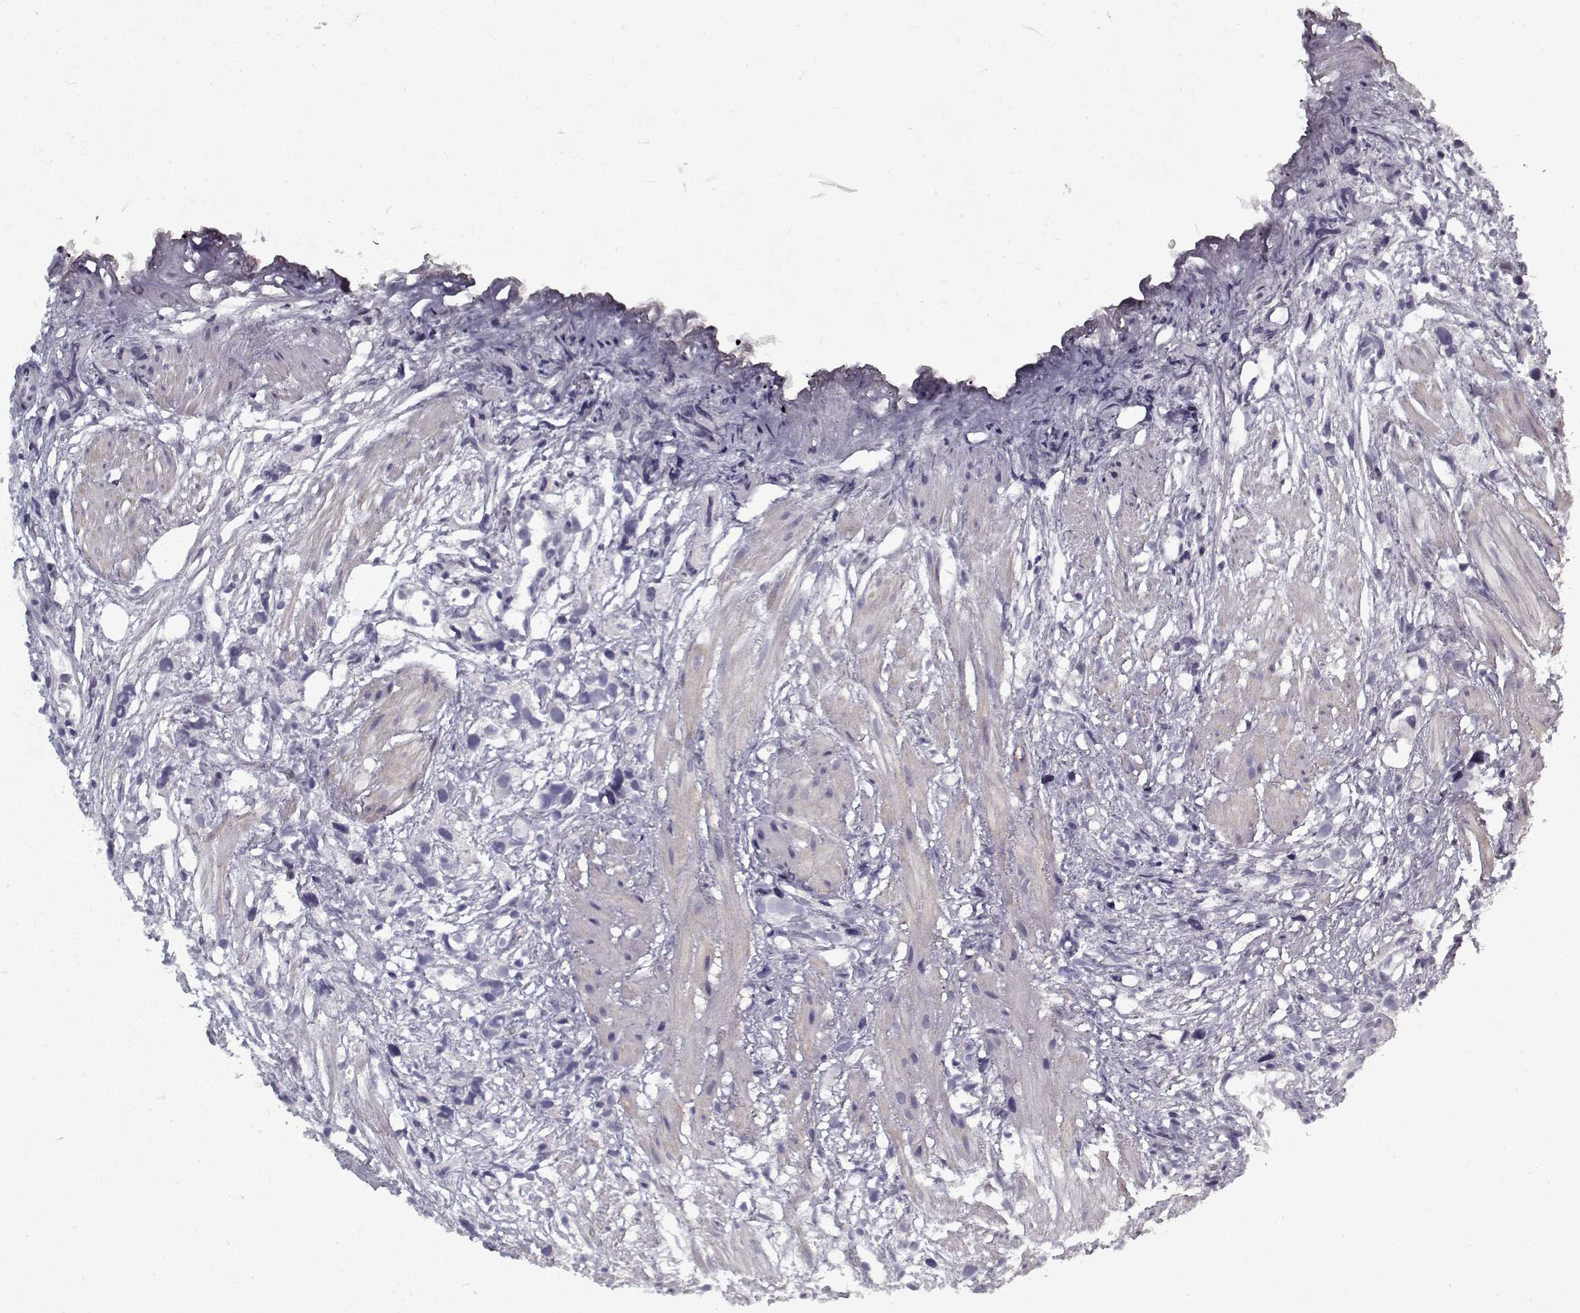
{"staining": {"intensity": "negative", "quantity": "none", "location": "none"}, "tissue": "prostate cancer", "cell_type": "Tumor cells", "image_type": "cancer", "snomed": [{"axis": "morphology", "description": "Adenocarcinoma, High grade"}, {"axis": "topography", "description": "Prostate"}], "caption": "The IHC histopathology image has no significant positivity in tumor cells of adenocarcinoma (high-grade) (prostate) tissue. (DAB (3,3'-diaminobenzidine) immunohistochemistry with hematoxylin counter stain).", "gene": "RNF32", "patient": {"sex": "male", "age": 68}}